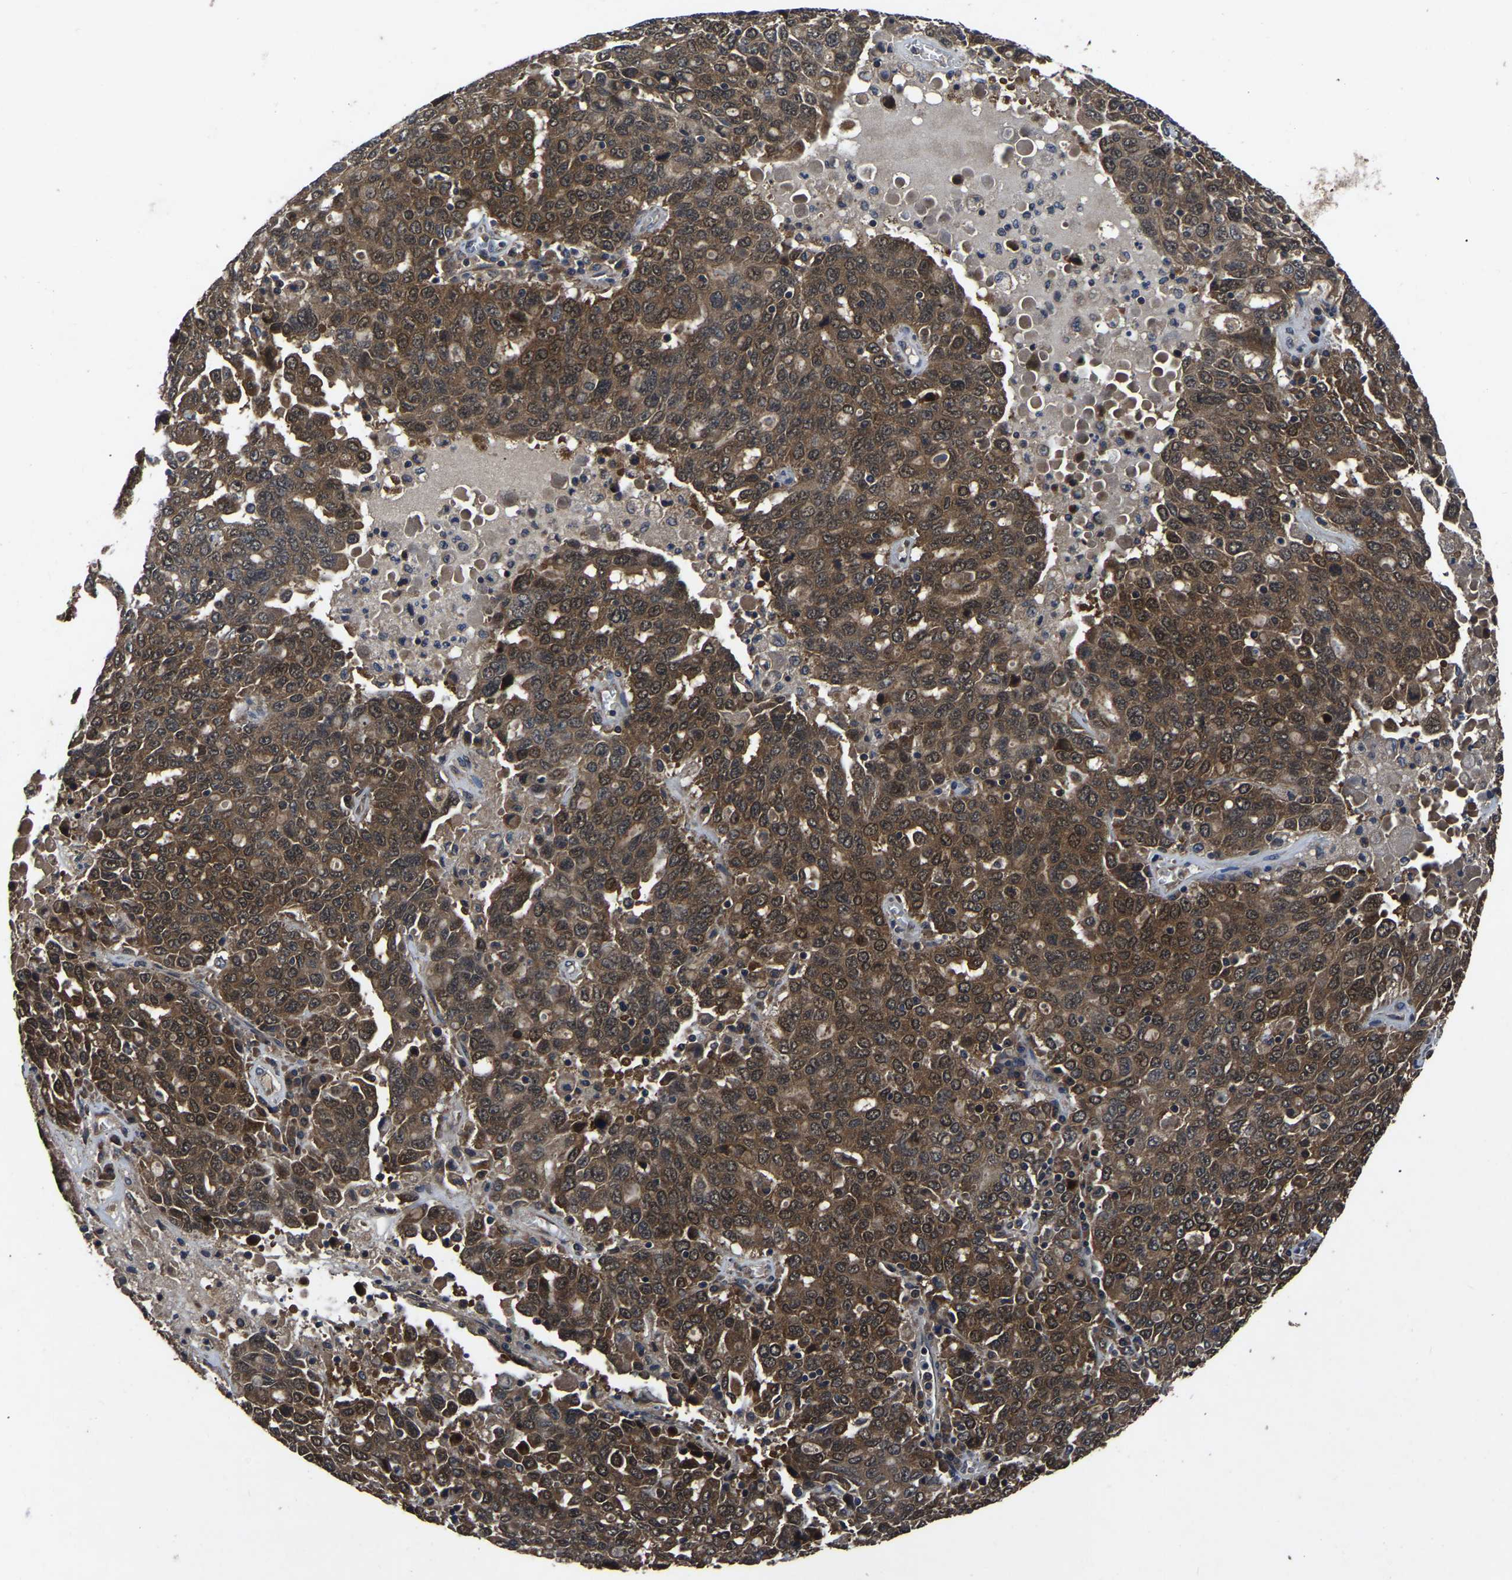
{"staining": {"intensity": "moderate", "quantity": ">75%", "location": "cytoplasmic/membranous,nuclear"}, "tissue": "ovarian cancer", "cell_type": "Tumor cells", "image_type": "cancer", "snomed": [{"axis": "morphology", "description": "Carcinoma, endometroid"}, {"axis": "topography", "description": "Ovary"}], "caption": "About >75% of tumor cells in human endometroid carcinoma (ovarian) exhibit moderate cytoplasmic/membranous and nuclear protein positivity as visualized by brown immunohistochemical staining.", "gene": "CRYZL1", "patient": {"sex": "female", "age": 62}}